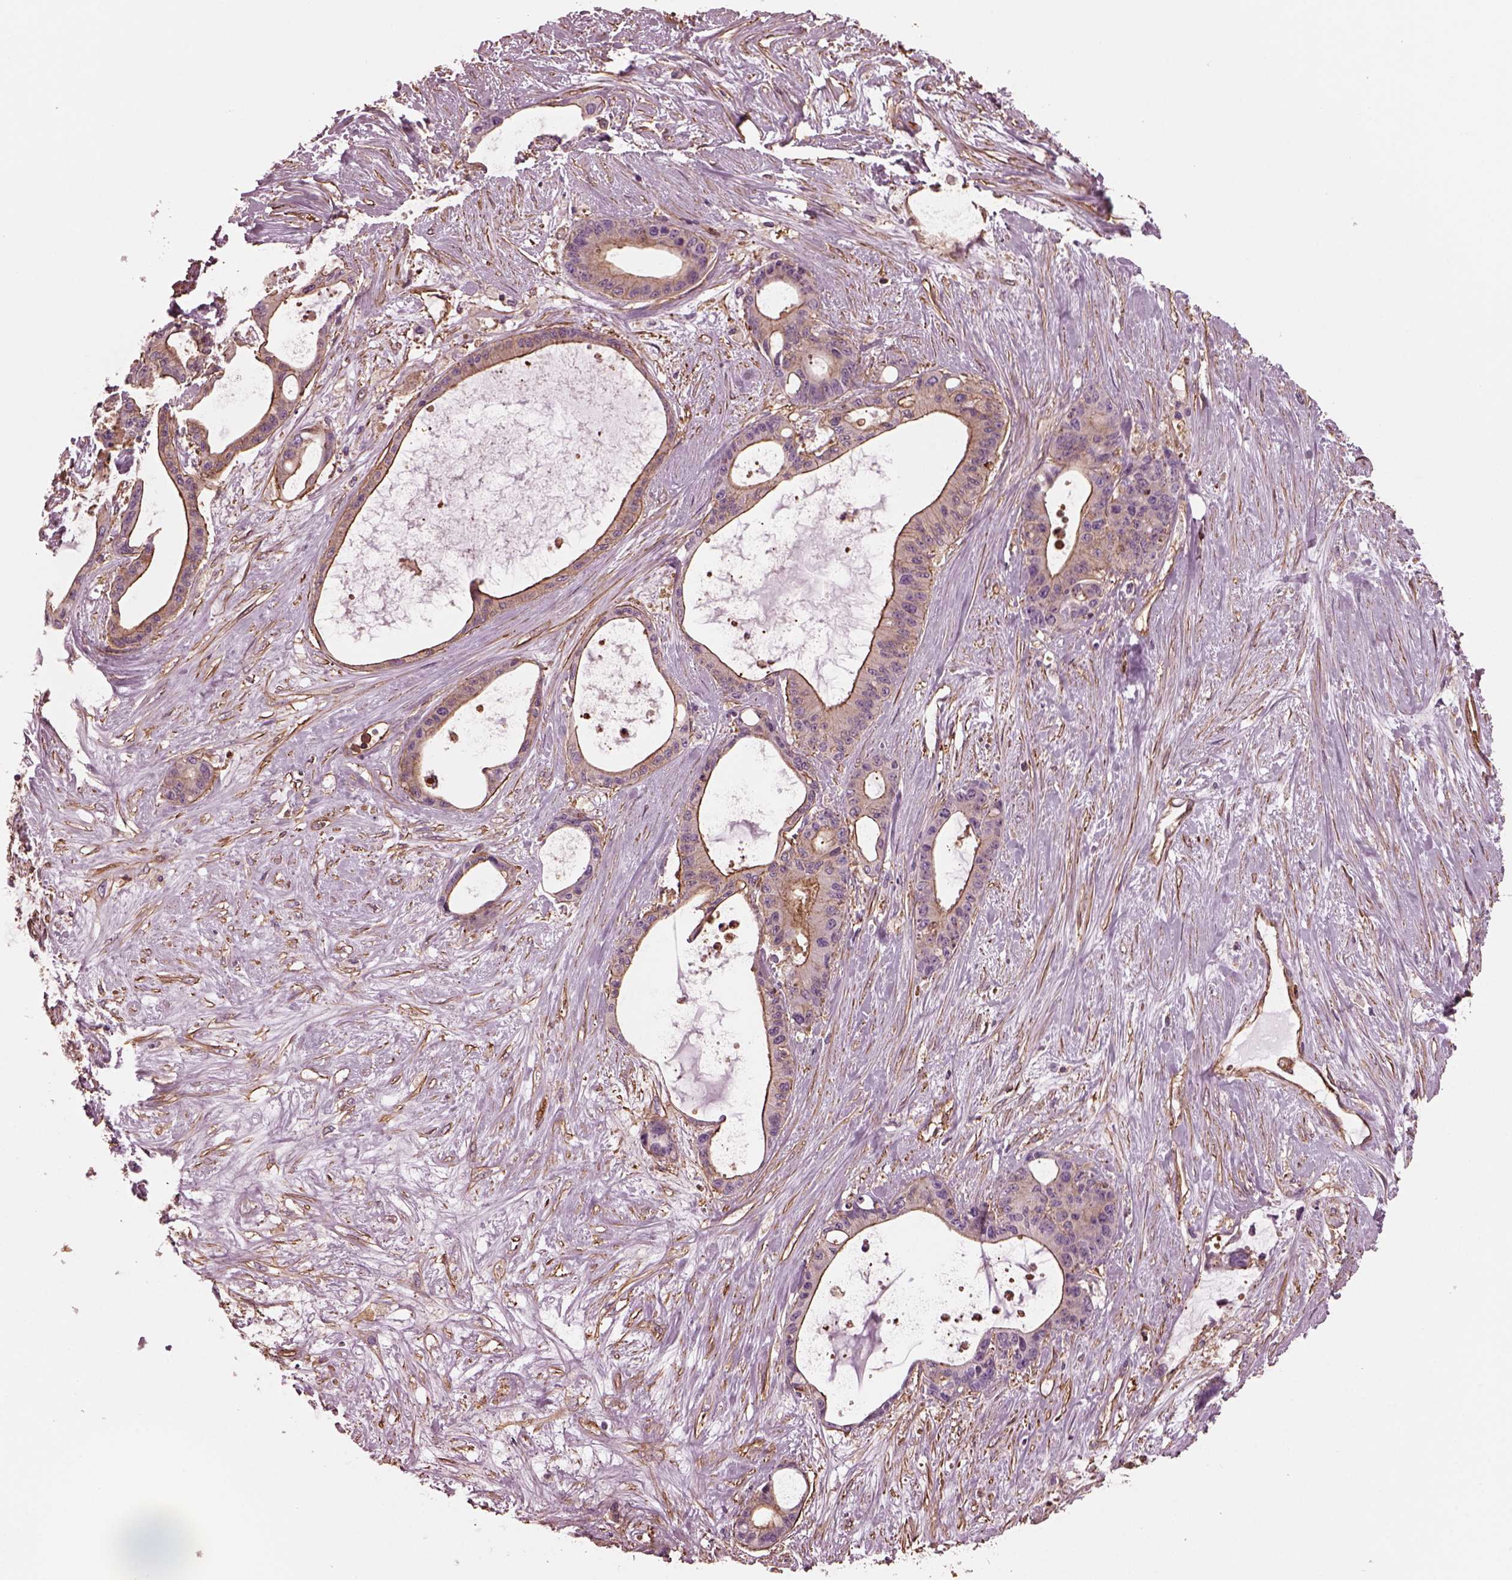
{"staining": {"intensity": "weak", "quantity": ">75%", "location": "cytoplasmic/membranous"}, "tissue": "liver cancer", "cell_type": "Tumor cells", "image_type": "cancer", "snomed": [{"axis": "morphology", "description": "Normal tissue, NOS"}, {"axis": "morphology", "description": "Cholangiocarcinoma"}, {"axis": "topography", "description": "Liver"}, {"axis": "topography", "description": "Peripheral nerve tissue"}], "caption": "Approximately >75% of tumor cells in human liver cancer demonstrate weak cytoplasmic/membranous protein staining as visualized by brown immunohistochemical staining.", "gene": "MYL6", "patient": {"sex": "female", "age": 73}}